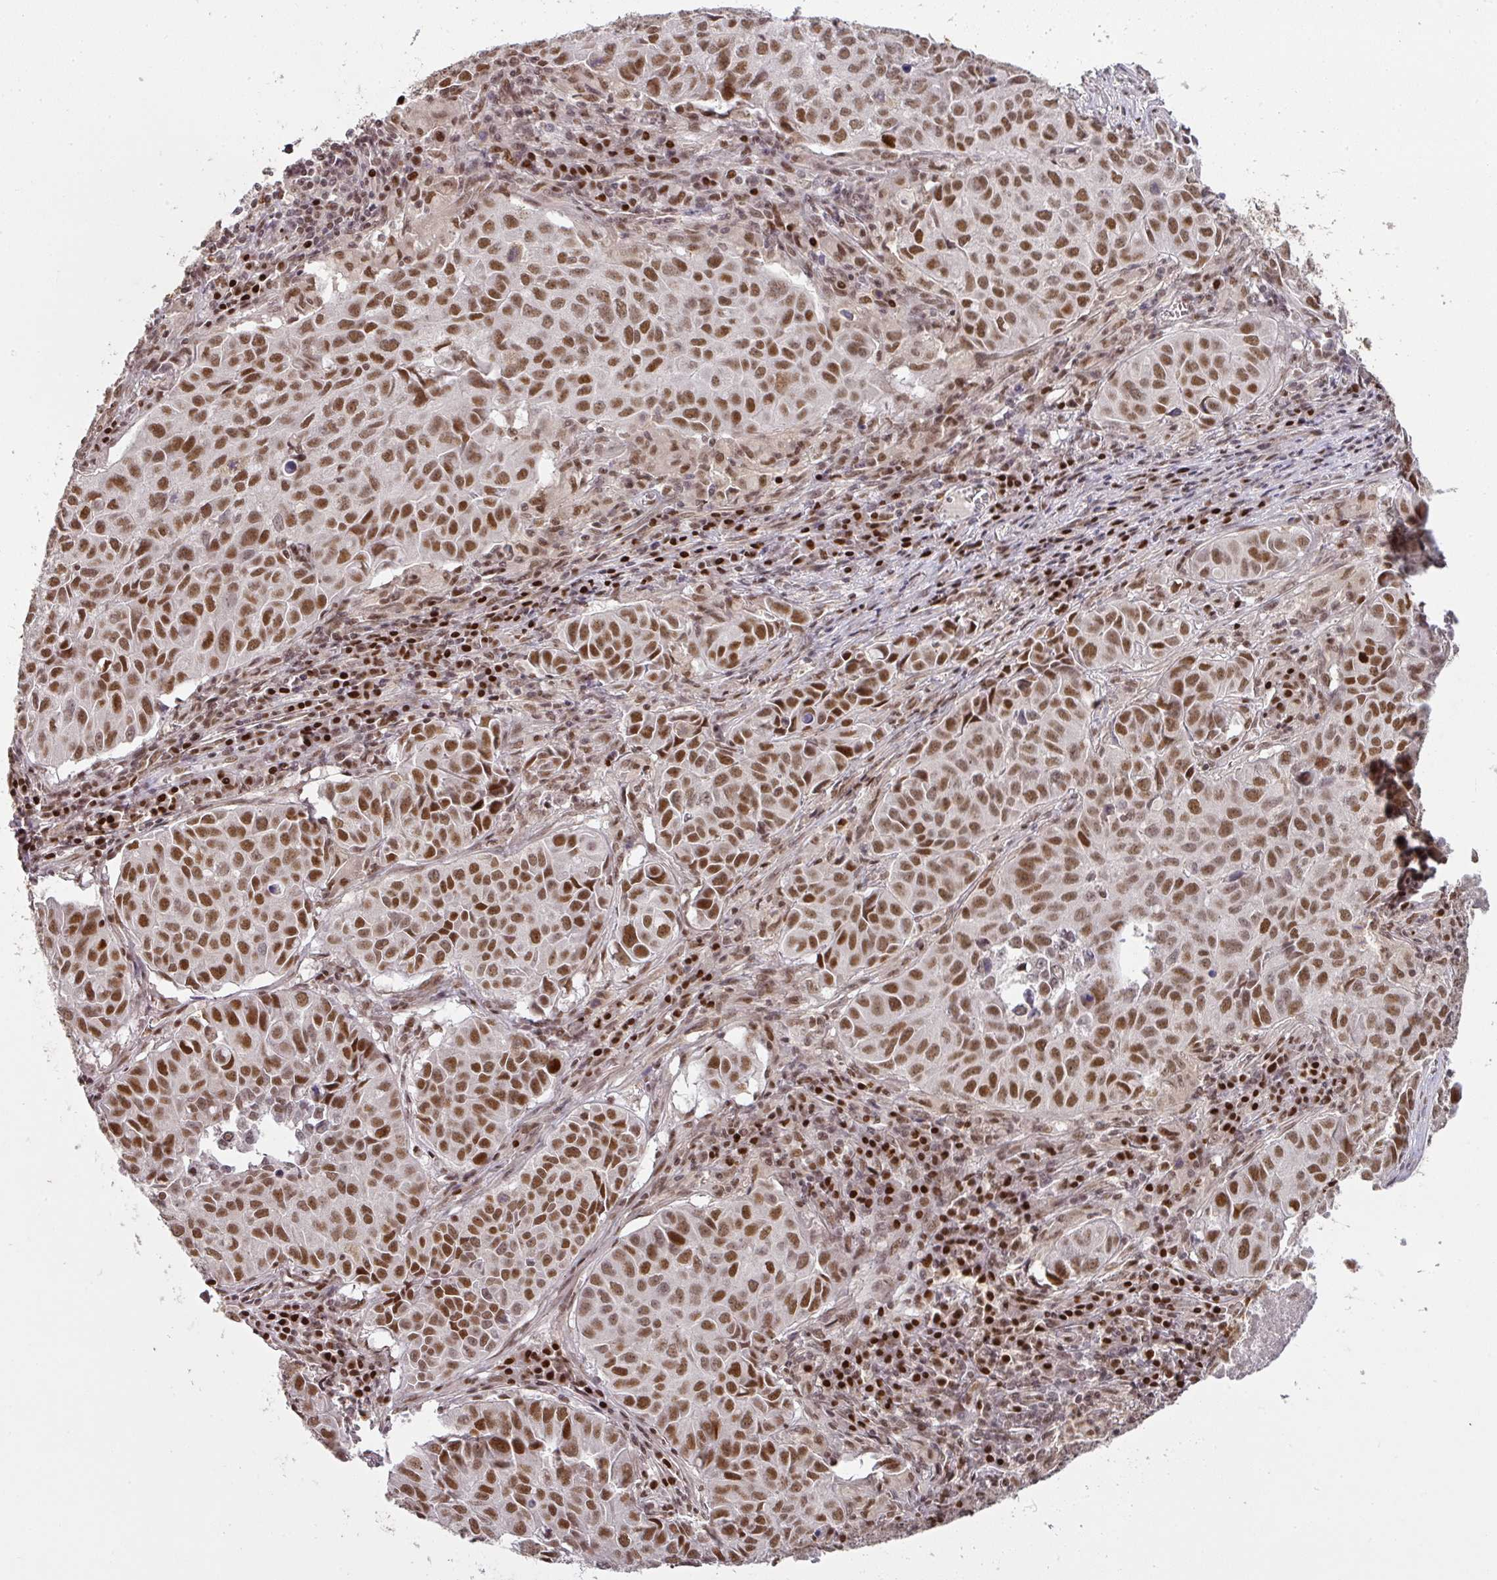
{"staining": {"intensity": "moderate", "quantity": ">75%", "location": "nuclear"}, "tissue": "lung cancer", "cell_type": "Tumor cells", "image_type": "cancer", "snomed": [{"axis": "morphology", "description": "Adenocarcinoma, NOS"}, {"axis": "topography", "description": "Lung"}], "caption": "There is medium levels of moderate nuclear expression in tumor cells of adenocarcinoma (lung), as demonstrated by immunohistochemical staining (brown color).", "gene": "GPRIN2", "patient": {"sex": "female", "age": 50}}